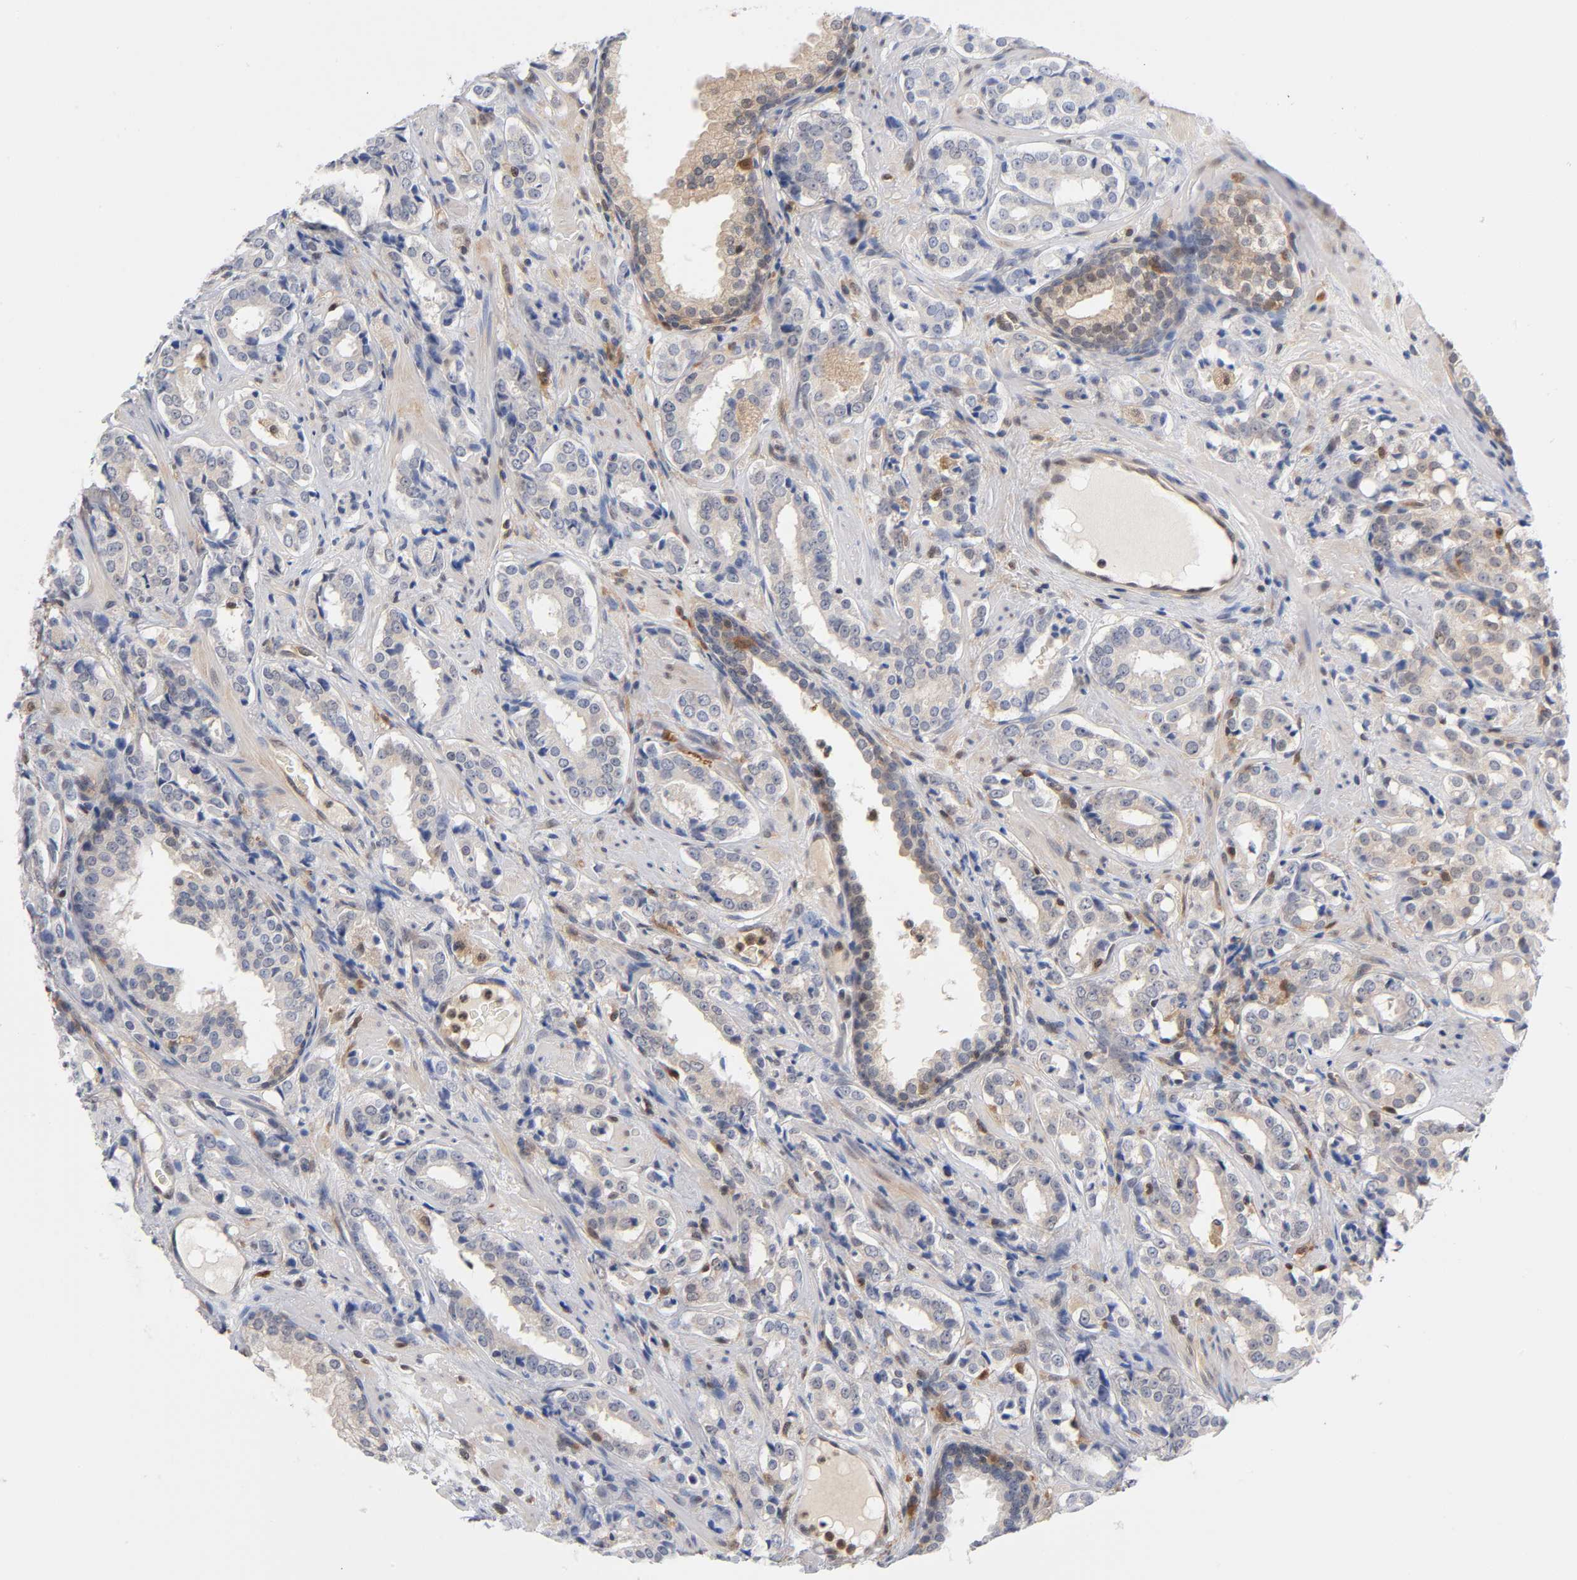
{"staining": {"intensity": "weak", "quantity": "<25%", "location": "cytoplasmic/membranous"}, "tissue": "prostate cancer", "cell_type": "Tumor cells", "image_type": "cancer", "snomed": [{"axis": "morphology", "description": "Adenocarcinoma, Medium grade"}, {"axis": "topography", "description": "Prostate"}], "caption": "Tumor cells show no significant protein expression in medium-grade adenocarcinoma (prostate). Brightfield microscopy of immunohistochemistry stained with DAB (3,3'-diaminobenzidine) (brown) and hematoxylin (blue), captured at high magnification.", "gene": "DFFB", "patient": {"sex": "male", "age": 60}}